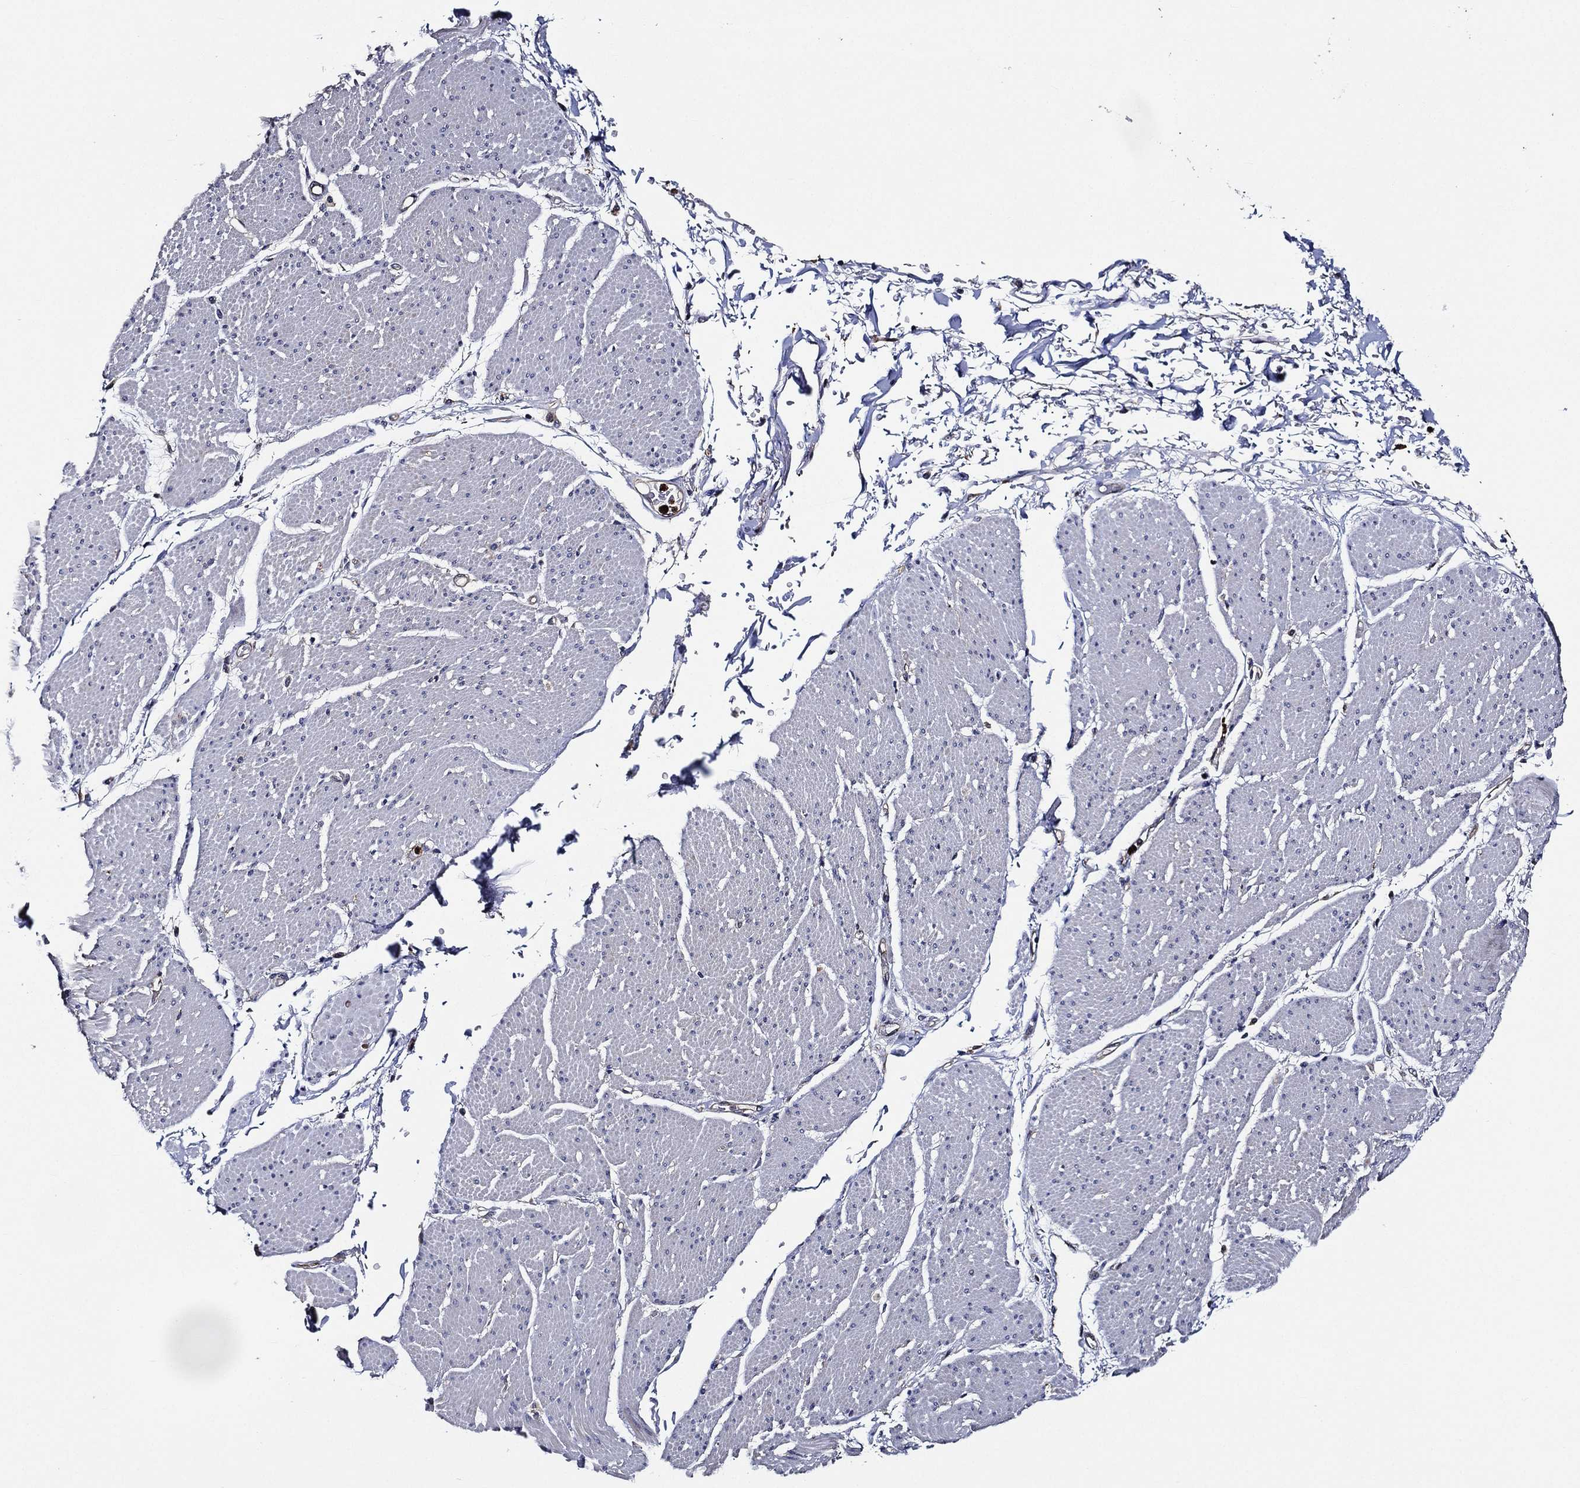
{"staining": {"intensity": "negative", "quantity": "none", "location": "none"}, "tissue": "smooth muscle", "cell_type": "Smooth muscle cells", "image_type": "normal", "snomed": [{"axis": "morphology", "description": "Normal tissue, NOS"}, {"axis": "topography", "description": "Smooth muscle"}, {"axis": "topography", "description": "Anal"}], "caption": "Immunohistochemical staining of normal smooth muscle reveals no significant expression in smooth muscle cells. Nuclei are stained in blue.", "gene": "KIF20B", "patient": {"sex": "male", "age": 83}}